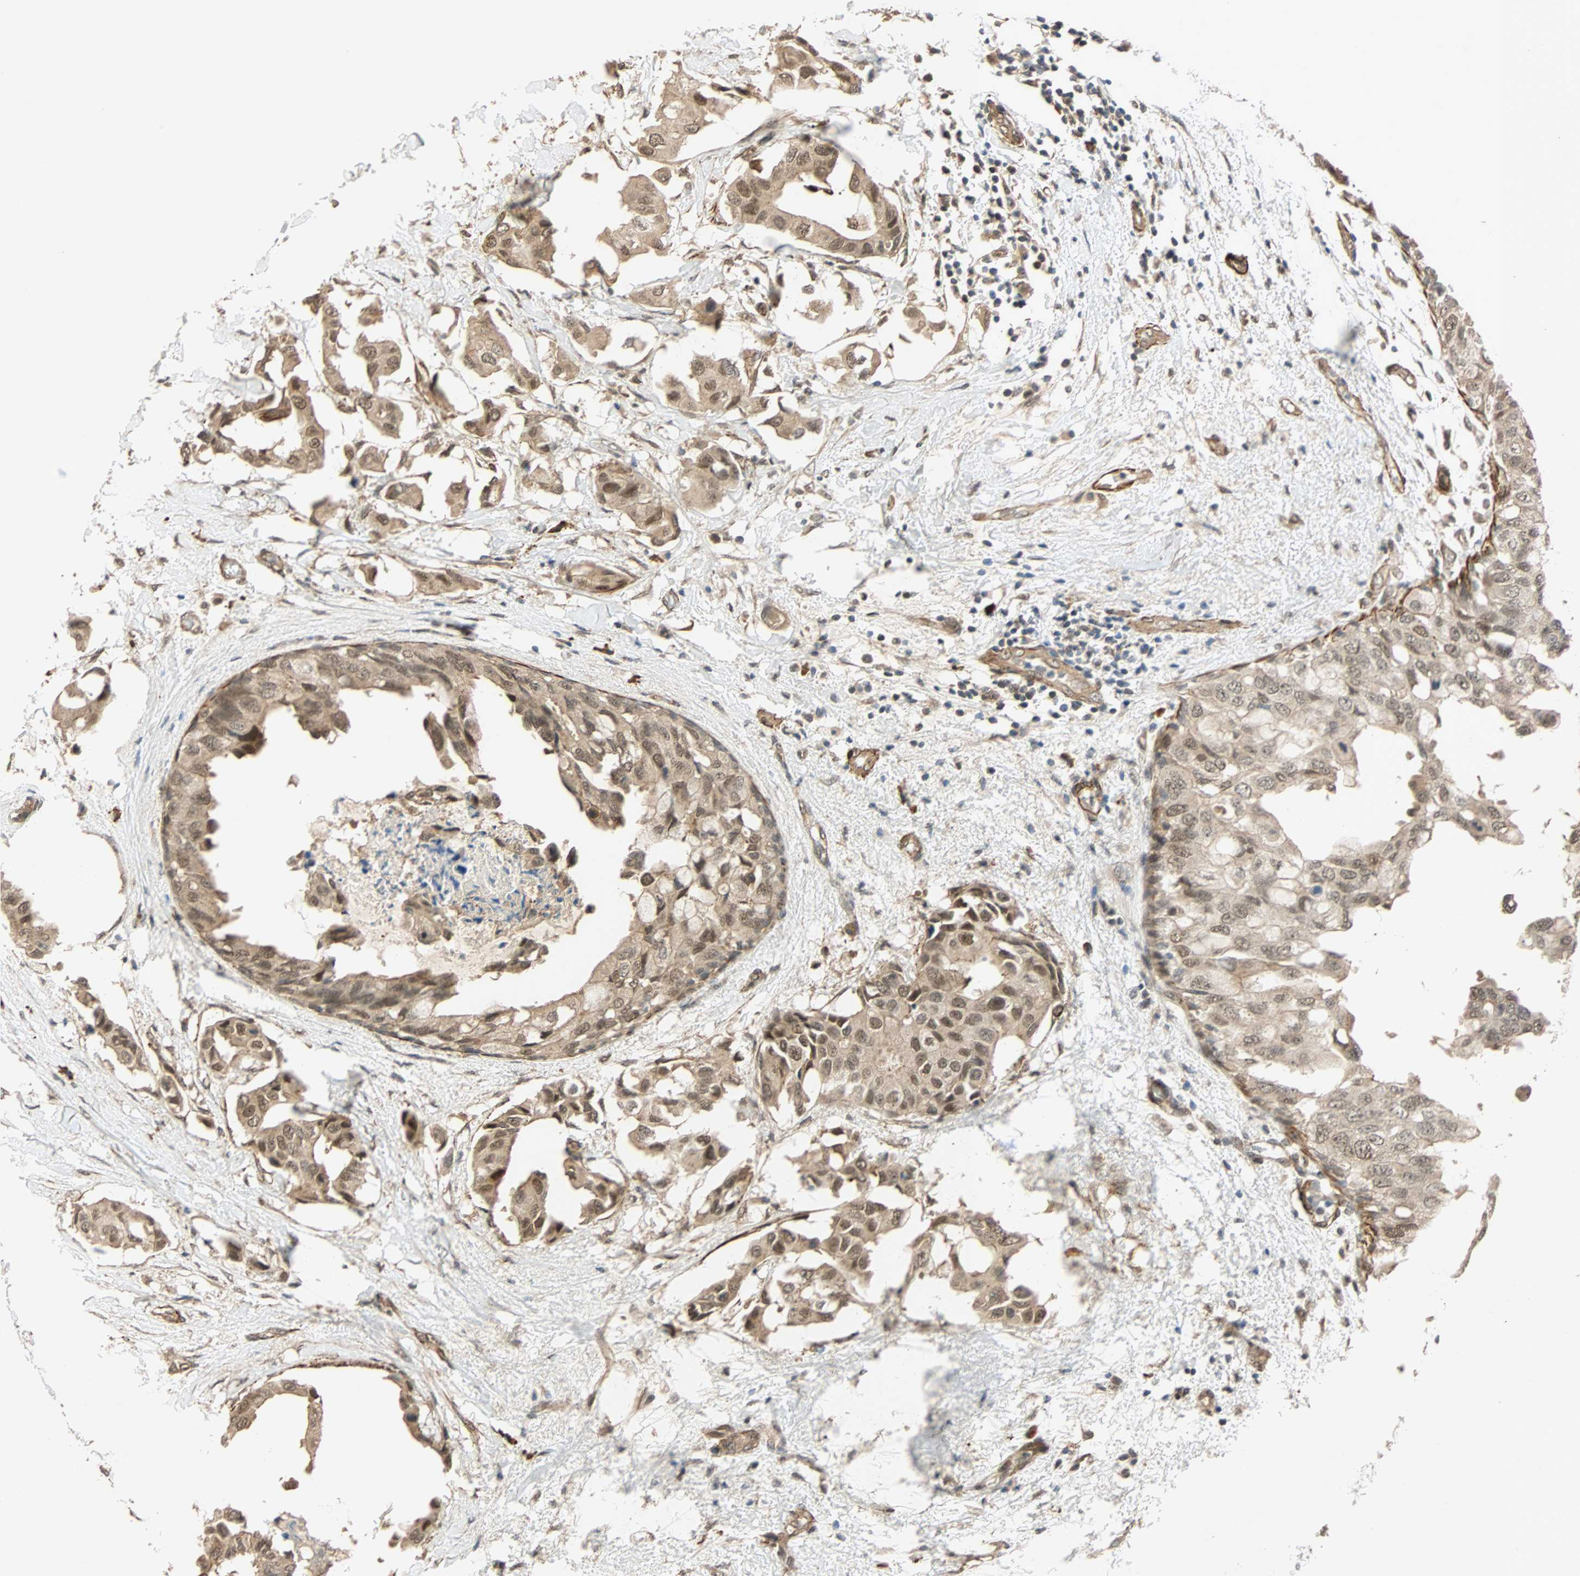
{"staining": {"intensity": "moderate", "quantity": ">75%", "location": "cytoplasmic/membranous,nuclear"}, "tissue": "breast cancer", "cell_type": "Tumor cells", "image_type": "cancer", "snomed": [{"axis": "morphology", "description": "Duct carcinoma"}, {"axis": "topography", "description": "Breast"}], "caption": "Human breast invasive ductal carcinoma stained for a protein (brown) exhibits moderate cytoplasmic/membranous and nuclear positive staining in approximately >75% of tumor cells.", "gene": "QSER1", "patient": {"sex": "female", "age": 40}}